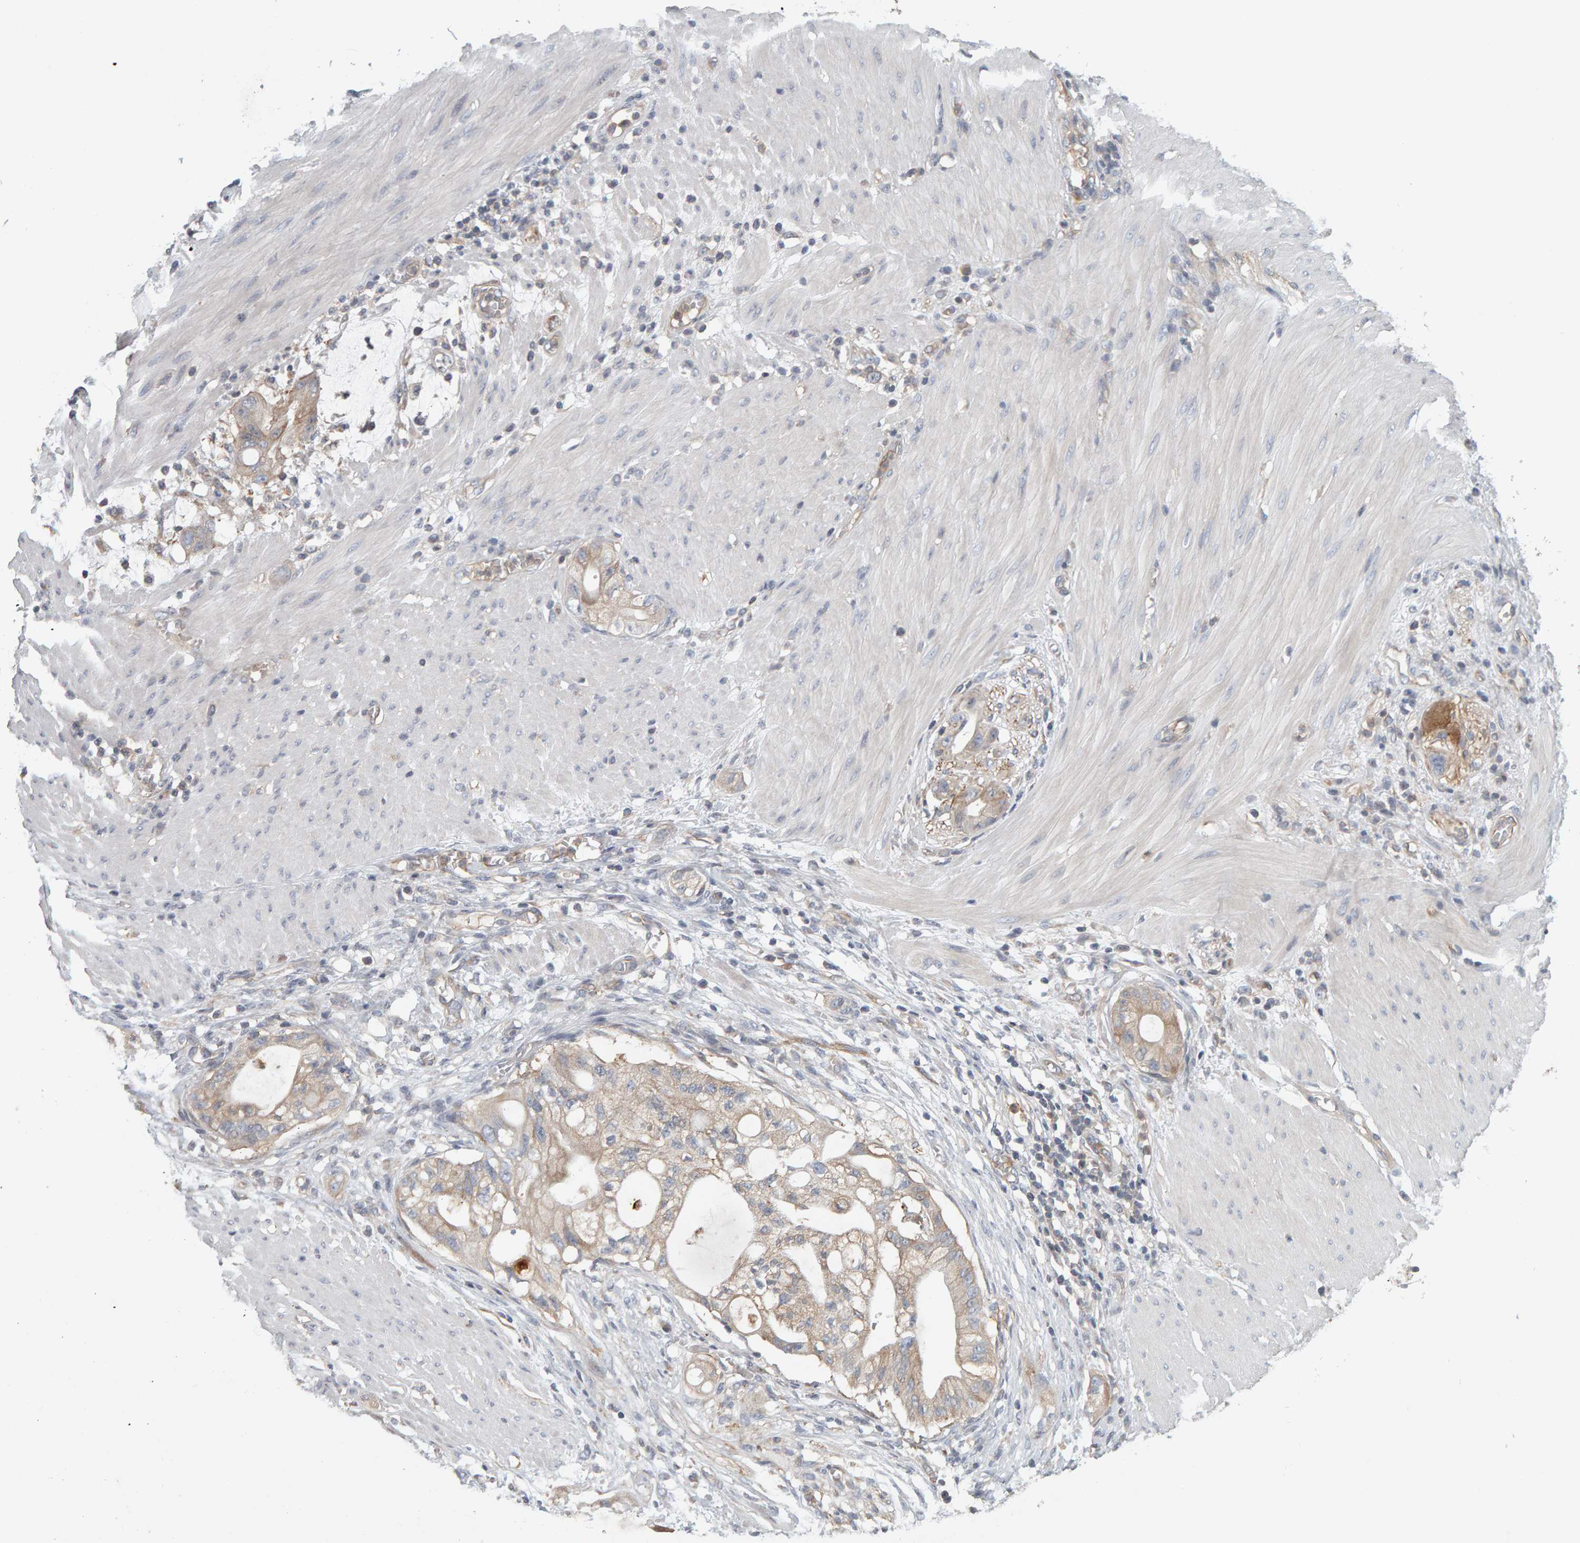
{"staining": {"intensity": "weak", "quantity": "25%-75%", "location": "cytoplasmic/membranous"}, "tissue": "stomach cancer", "cell_type": "Tumor cells", "image_type": "cancer", "snomed": [{"axis": "morphology", "description": "Adenocarcinoma, NOS"}, {"axis": "topography", "description": "Stomach"}, {"axis": "topography", "description": "Stomach, lower"}], "caption": "The immunohistochemical stain shows weak cytoplasmic/membranous positivity in tumor cells of stomach adenocarcinoma tissue. (DAB IHC with brightfield microscopy, high magnification).", "gene": "C9orf72", "patient": {"sex": "female", "age": 48}}